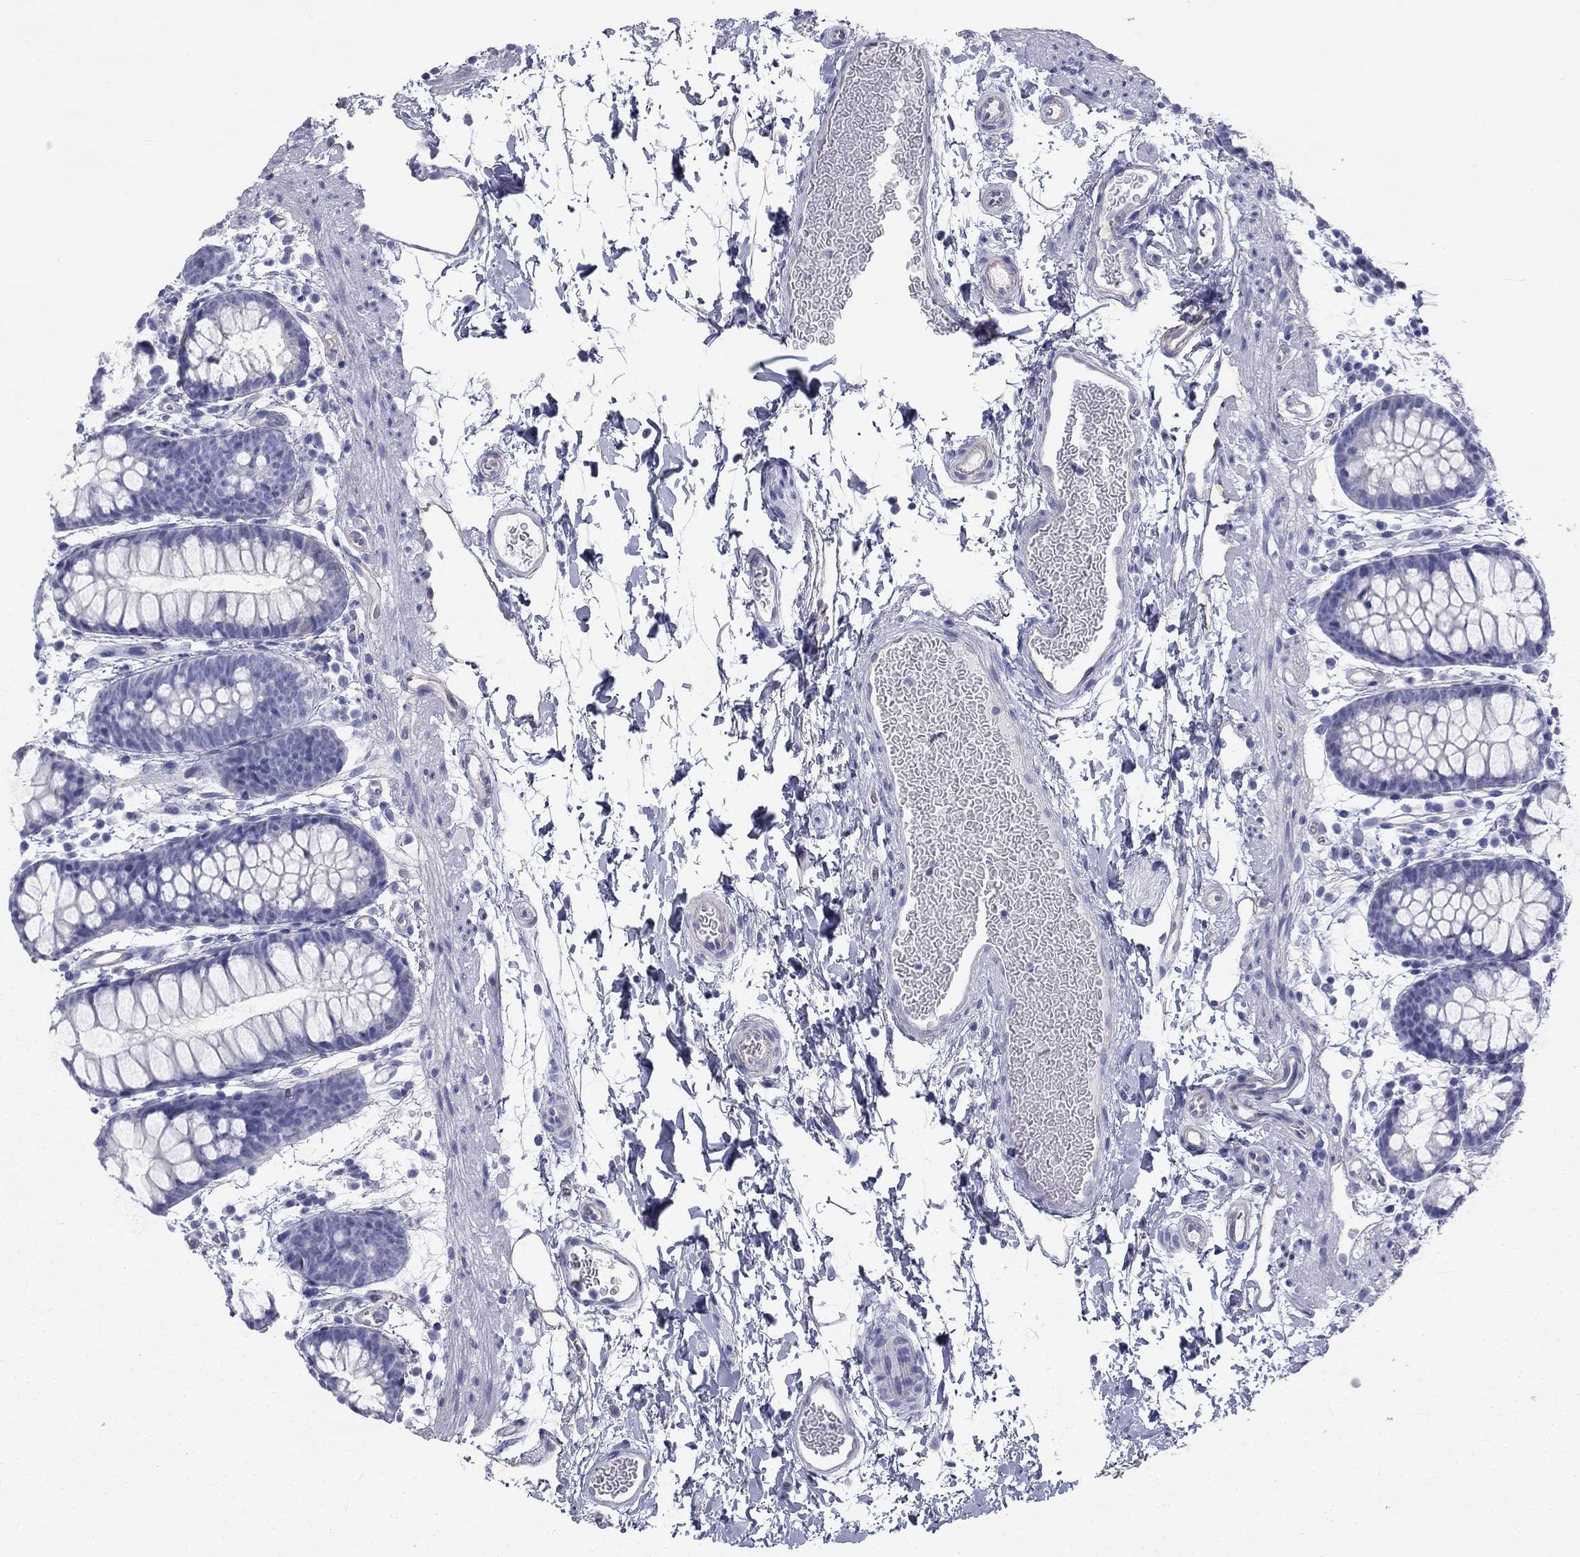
{"staining": {"intensity": "negative", "quantity": "none", "location": "none"}, "tissue": "rectum", "cell_type": "Glandular cells", "image_type": "normal", "snomed": [{"axis": "morphology", "description": "Normal tissue, NOS"}, {"axis": "topography", "description": "Rectum"}], "caption": "Protein analysis of normal rectum exhibits no significant staining in glandular cells.", "gene": "DNALI1", "patient": {"sex": "male", "age": 57}}